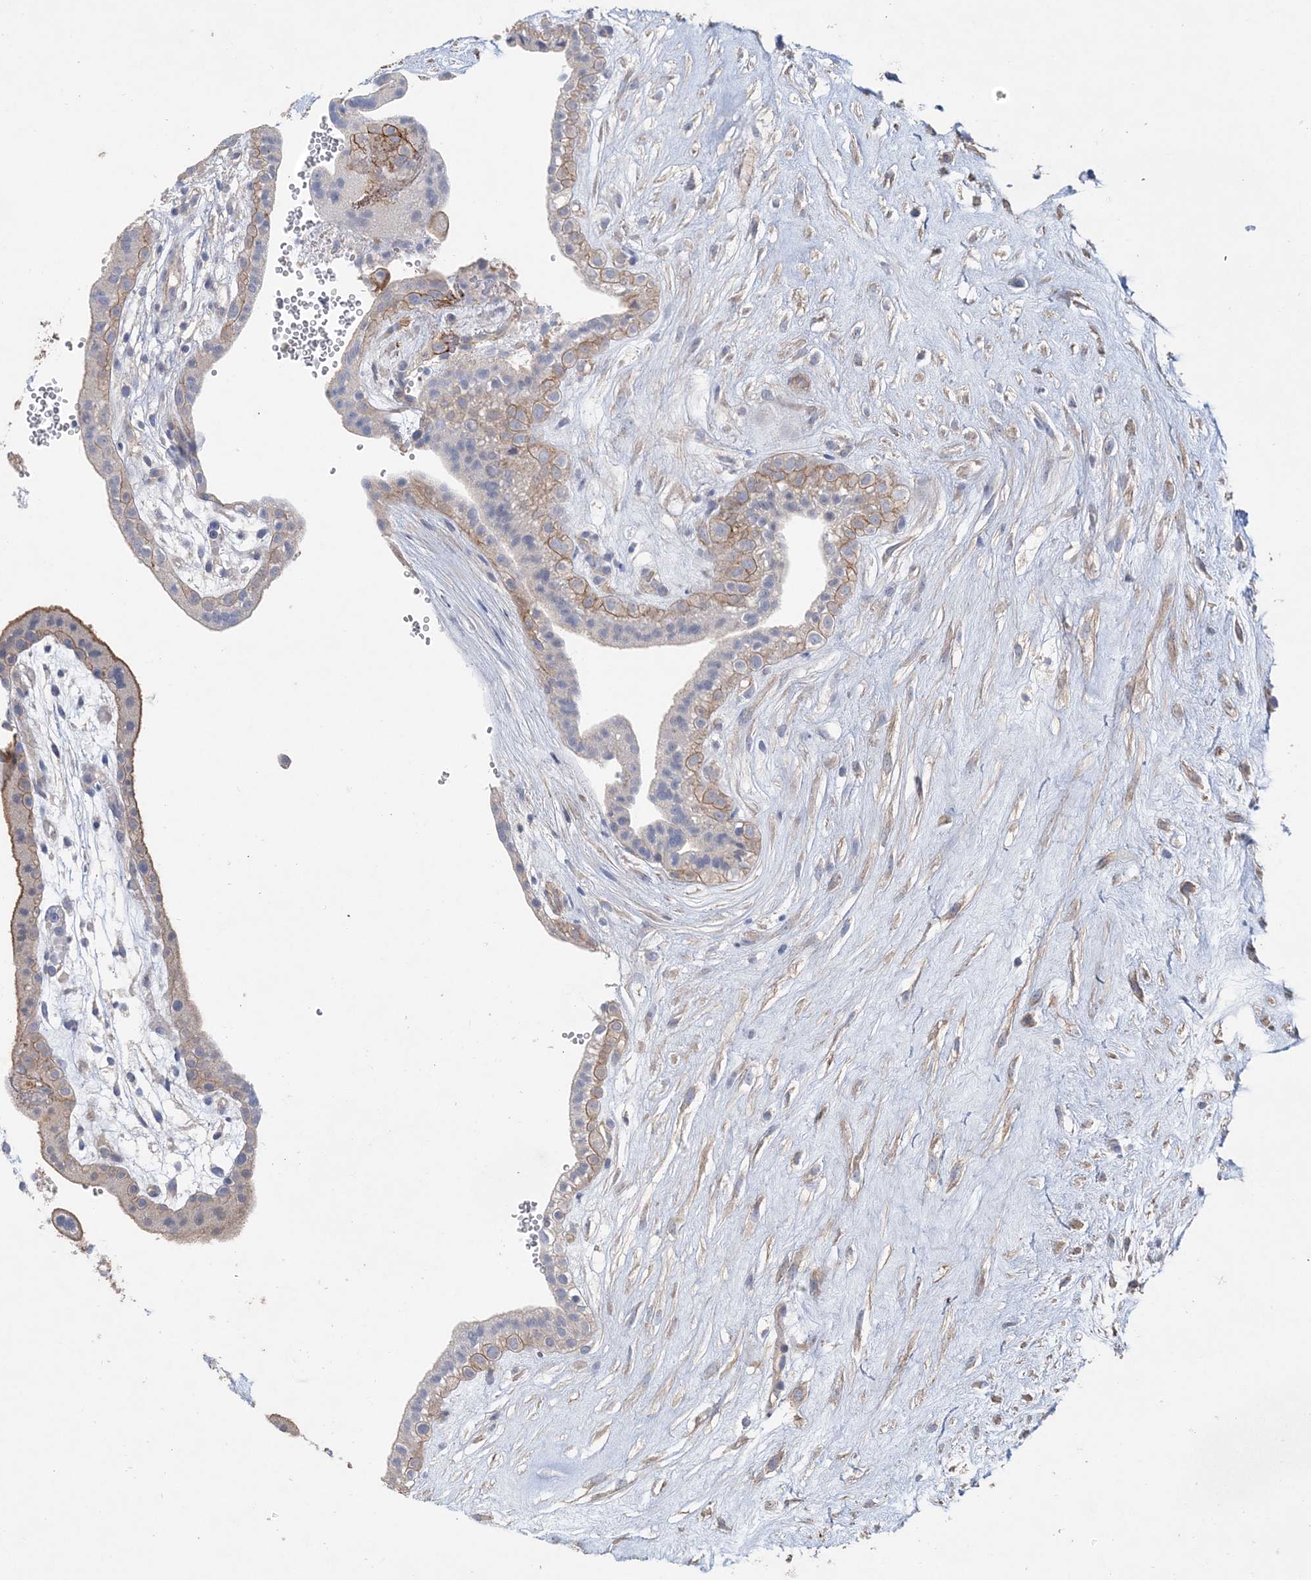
{"staining": {"intensity": "negative", "quantity": "none", "location": "none"}, "tissue": "placenta", "cell_type": "Decidual cells", "image_type": "normal", "snomed": [{"axis": "morphology", "description": "Normal tissue, NOS"}, {"axis": "topography", "description": "Placenta"}], "caption": "DAB immunohistochemical staining of benign placenta reveals no significant expression in decidual cells.", "gene": "PIGC", "patient": {"sex": "female", "age": 18}}